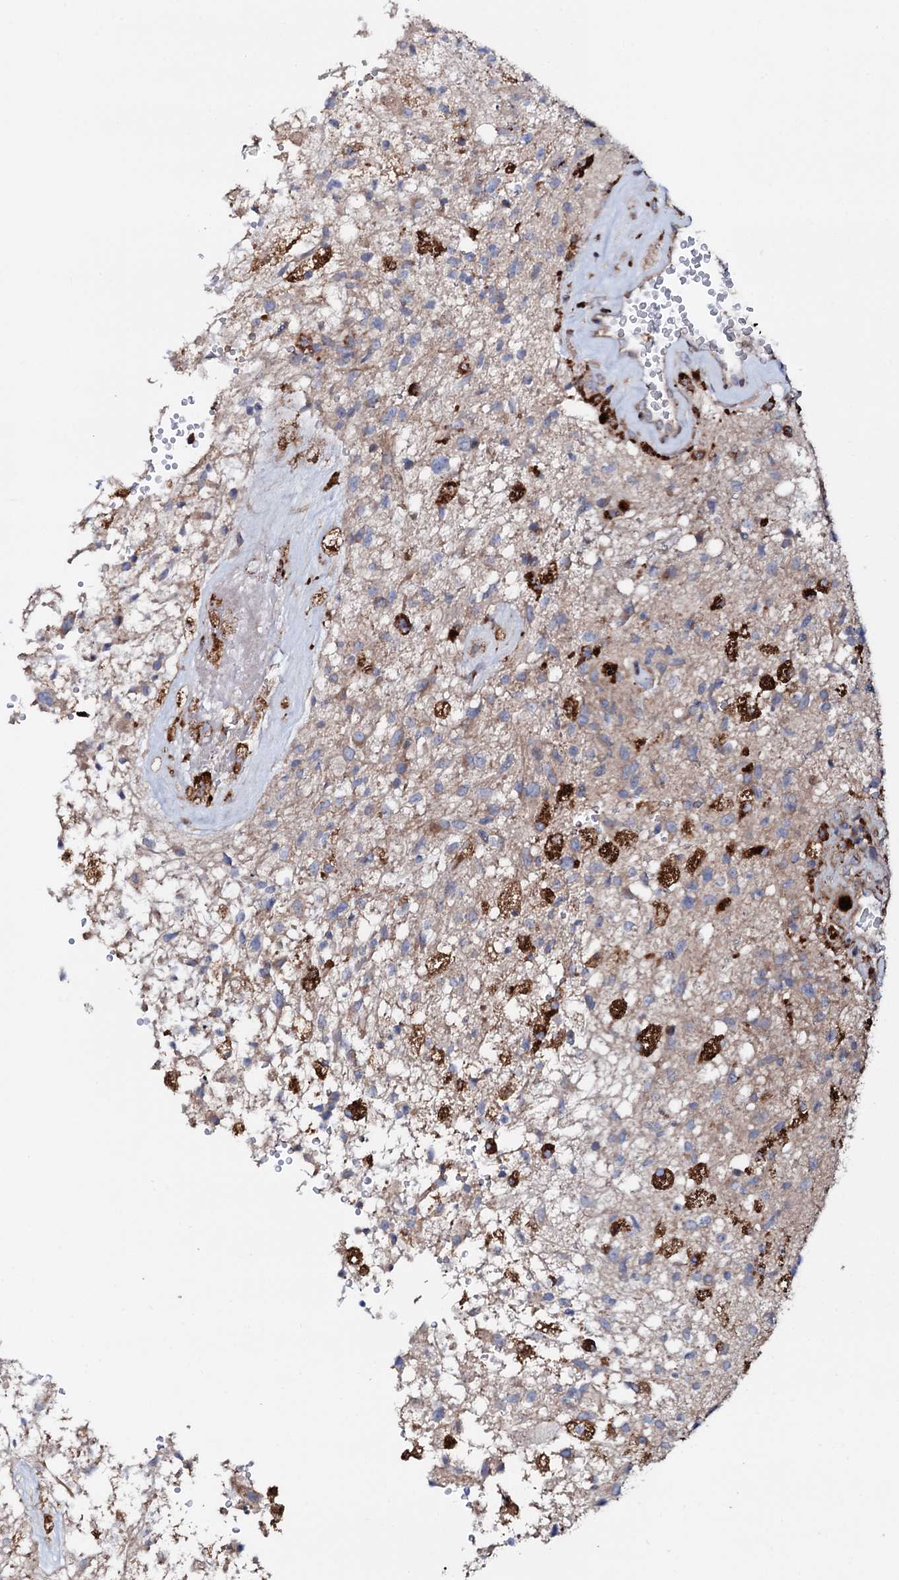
{"staining": {"intensity": "negative", "quantity": "none", "location": "none"}, "tissue": "glioma", "cell_type": "Tumor cells", "image_type": "cancer", "snomed": [{"axis": "morphology", "description": "Glioma, malignant, High grade"}, {"axis": "topography", "description": "Brain"}], "caption": "Immunohistochemical staining of human high-grade glioma (malignant) exhibits no significant expression in tumor cells. (DAB immunohistochemistry visualized using brightfield microscopy, high magnification).", "gene": "P2RX4", "patient": {"sex": "male", "age": 56}}